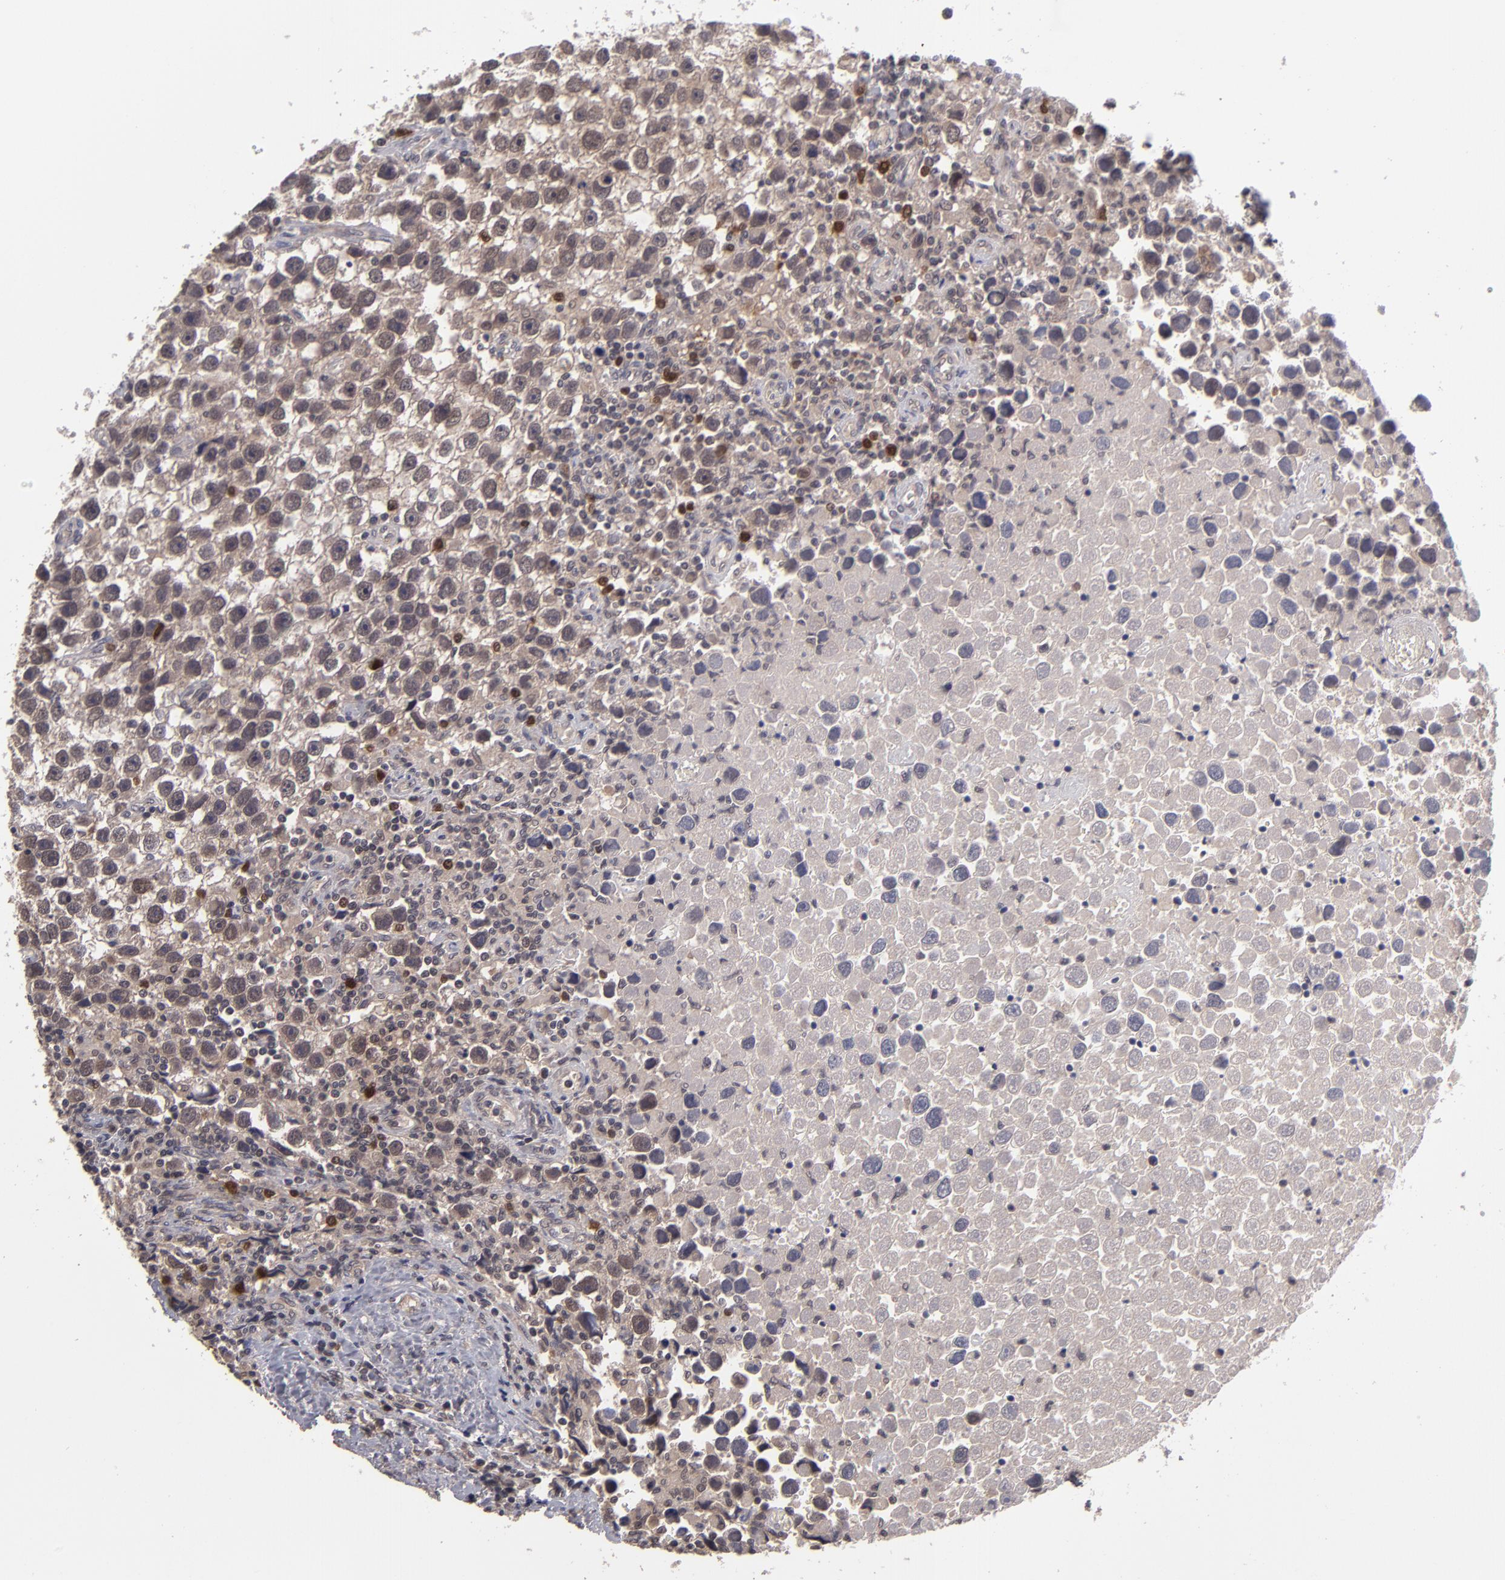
{"staining": {"intensity": "weak", "quantity": ">75%", "location": "cytoplasmic/membranous,nuclear"}, "tissue": "testis cancer", "cell_type": "Tumor cells", "image_type": "cancer", "snomed": [{"axis": "morphology", "description": "Seminoma, NOS"}, {"axis": "topography", "description": "Testis"}], "caption": "Testis cancer (seminoma) was stained to show a protein in brown. There is low levels of weak cytoplasmic/membranous and nuclear expression in about >75% of tumor cells.", "gene": "TYMS", "patient": {"sex": "male", "age": 43}}